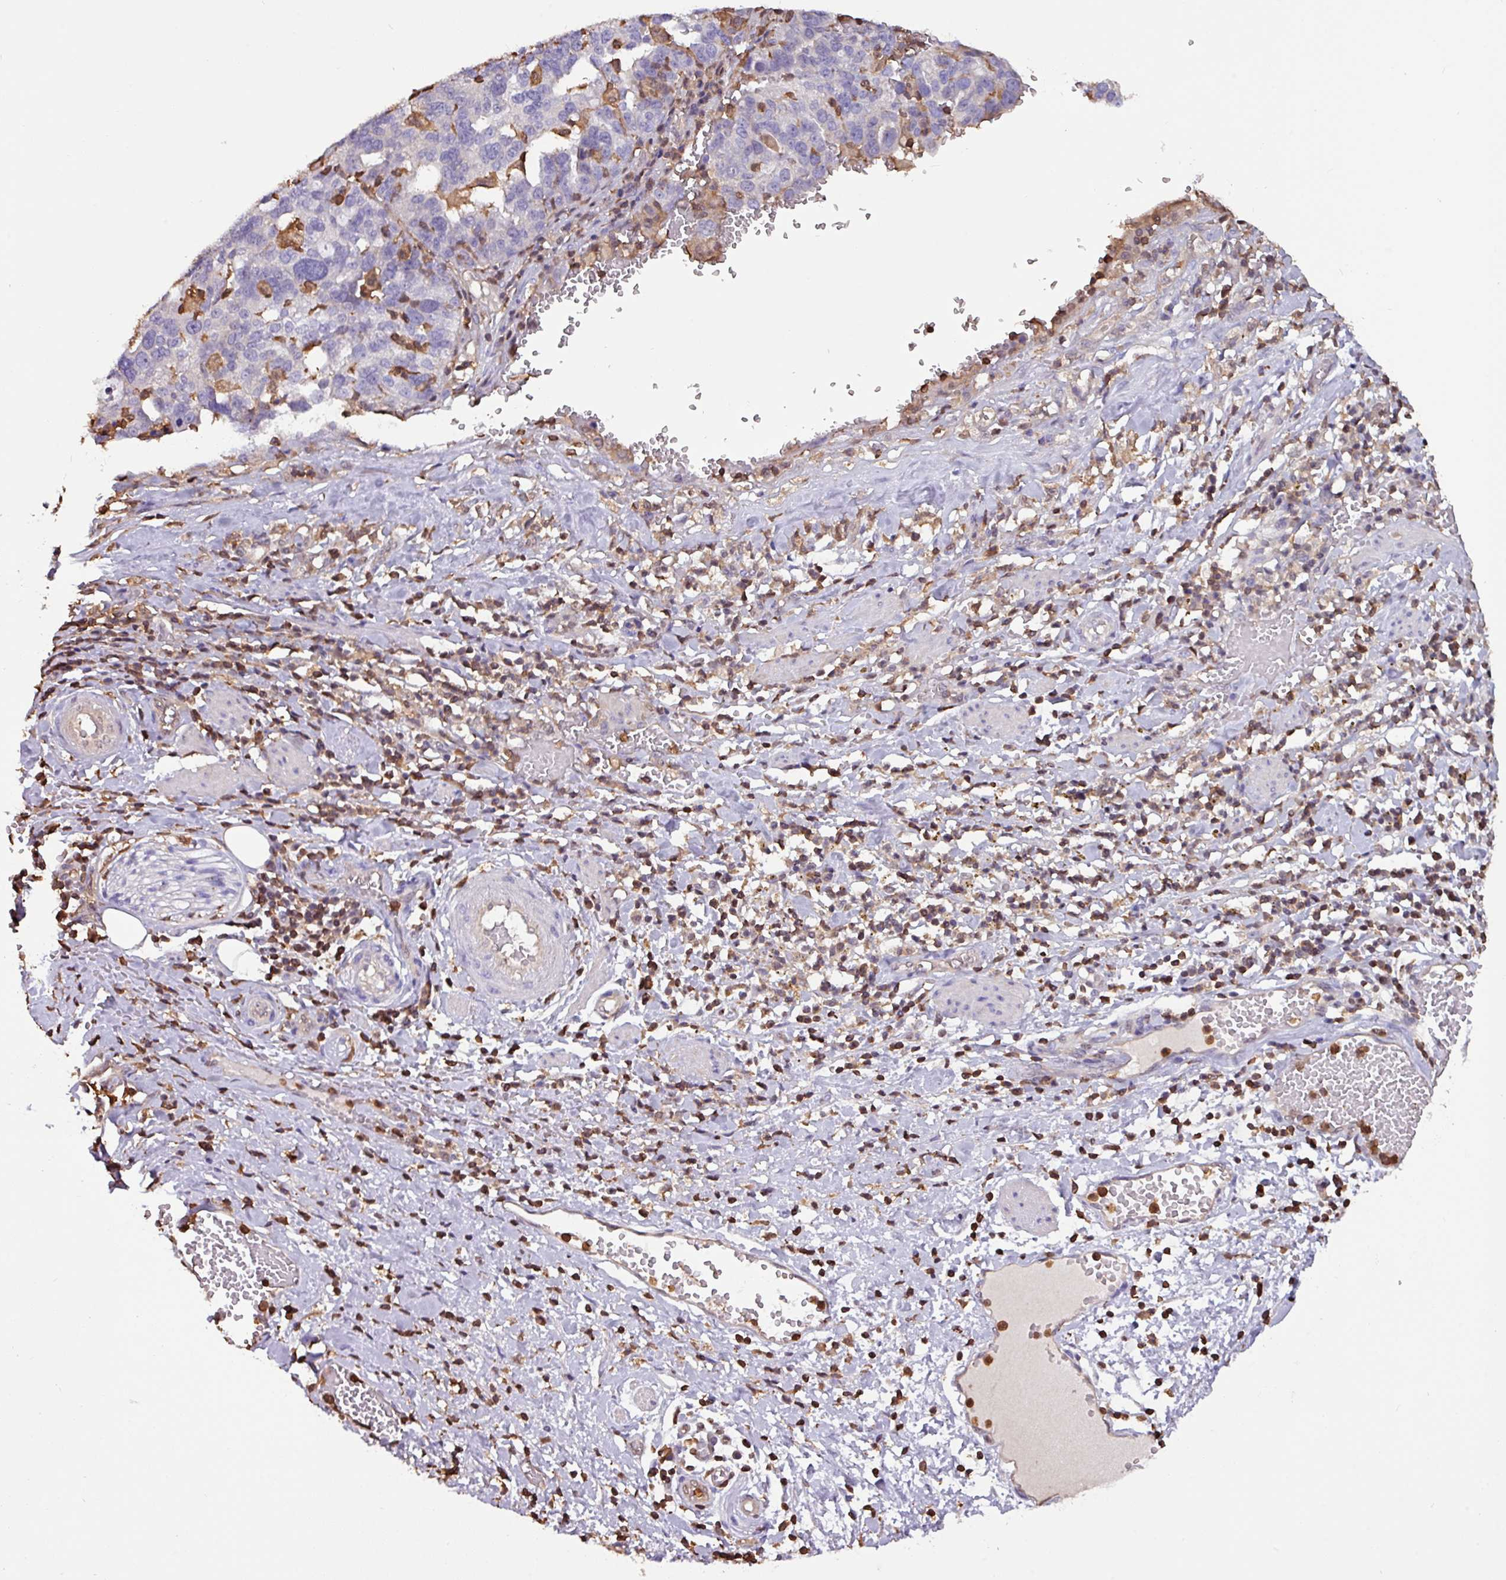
{"staining": {"intensity": "negative", "quantity": "none", "location": "none"}, "tissue": "ovarian cancer", "cell_type": "Tumor cells", "image_type": "cancer", "snomed": [{"axis": "morphology", "description": "Cystadenocarcinoma, serous, NOS"}, {"axis": "topography", "description": "Ovary"}], "caption": "A high-resolution micrograph shows immunohistochemistry staining of ovarian serous cystadenocarcinoma, which shows no significant positivity in tumor cells.", "gene": "ARHGDIB", "patient": {"sex": "female", "age": 59}}